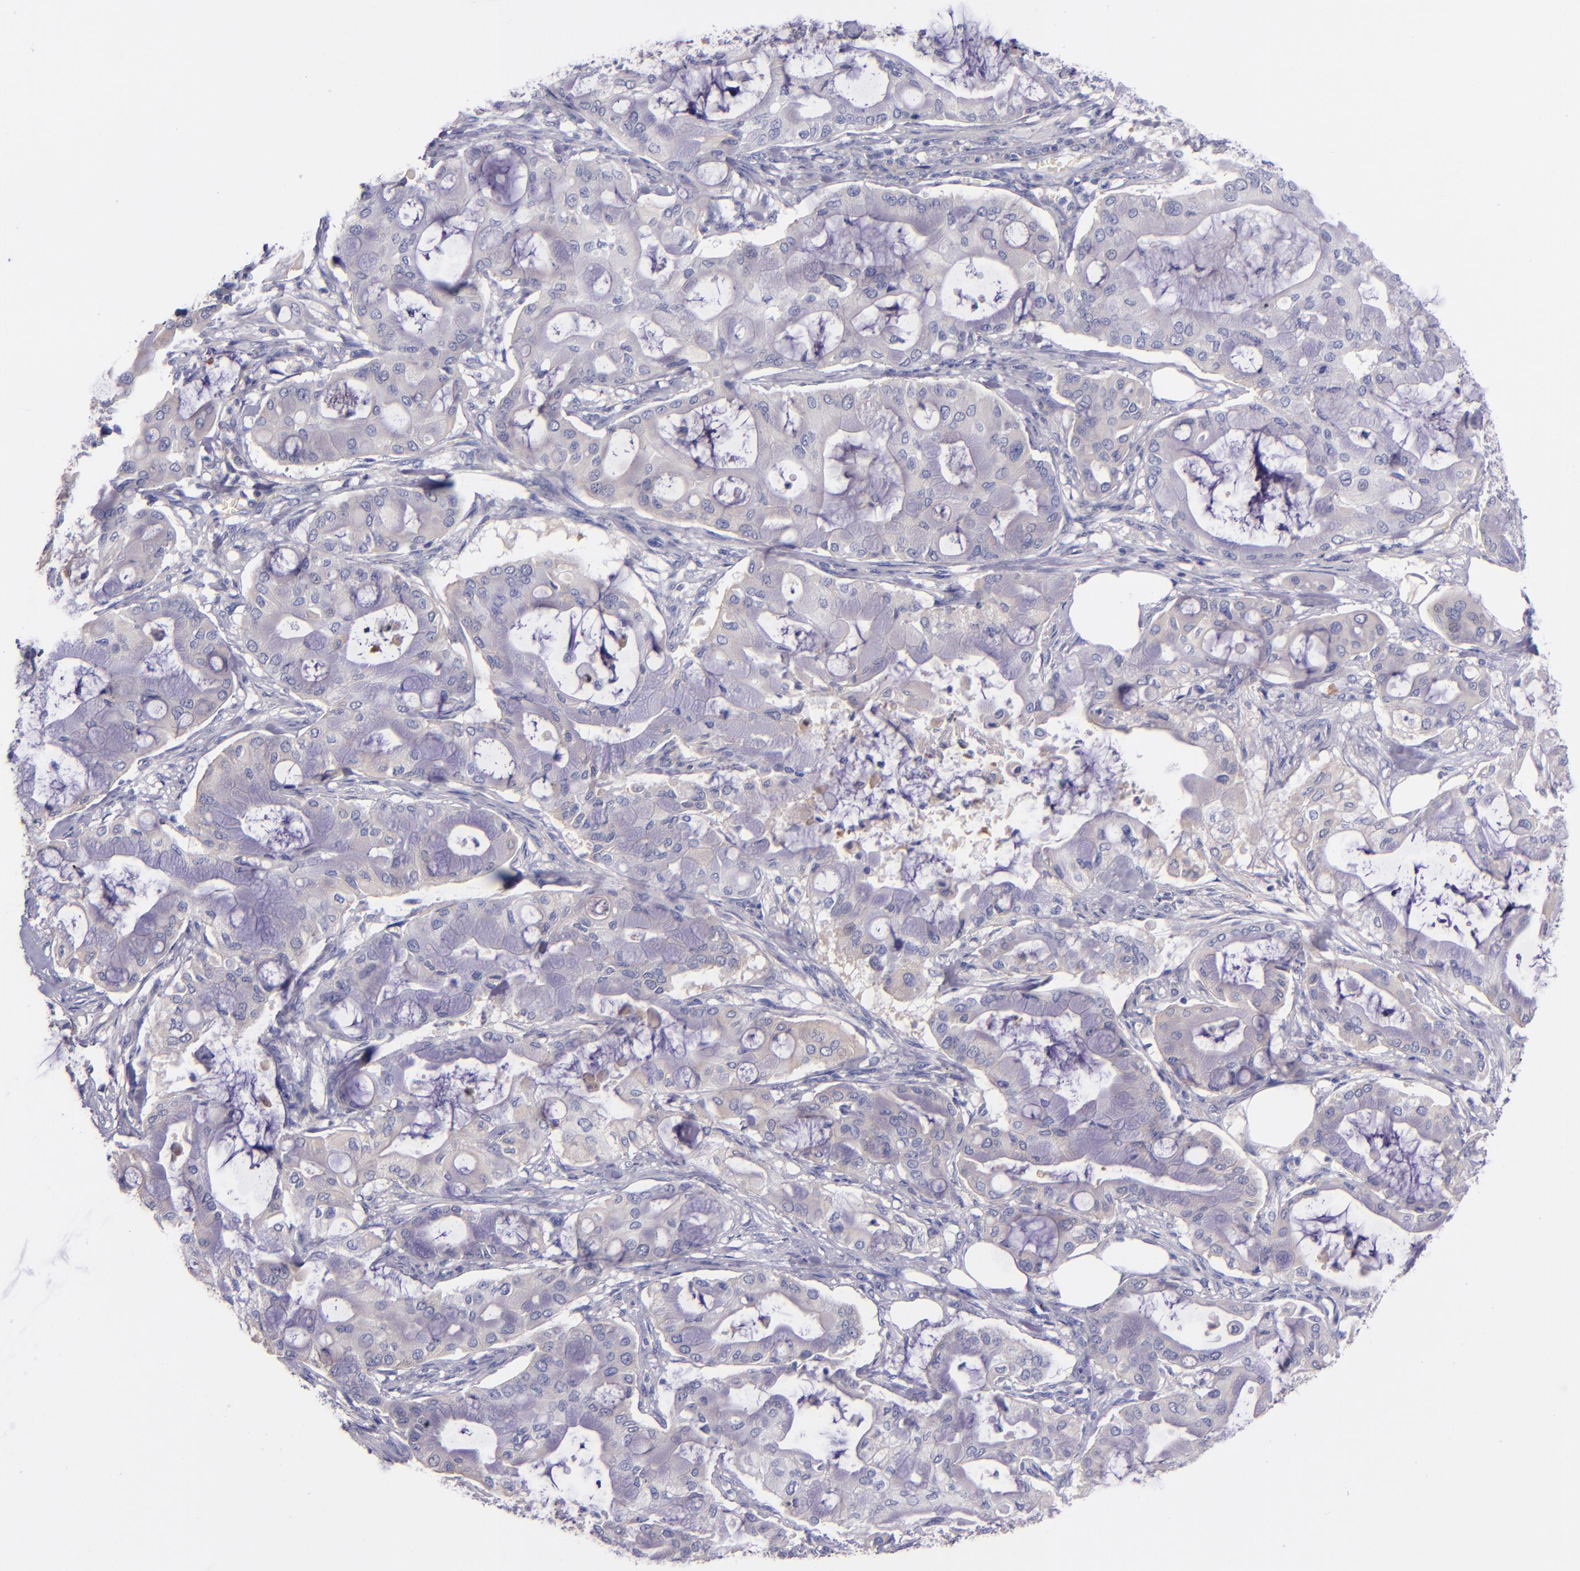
{"staining": {"intensity": "weak", "quantity": "<25%", "location": "cytoplasmic/membranous"}, "tissue": "pancreatic cancer", "cell_type": "Tumor cells", "image_type": "cancer", "snomed": [{"axis": "morphology", "description": "Adenocarcinoma, NOS"}, {"axis": "morphology", "description": "Adenocarcinoma, metastatic, NOS"}, {"axis": "topography", "description": "Lymph node"}, {"axis": "topography", "description": "Pancreas"}, {"axis": "topography", "description": "Duodenum"}], "caption": "Photomicrograph shows no protein expression in tumor cells of pancreatic cancer tissue.", "gene": "KNG1", "patient": {"sex": "female", "age": 64}}